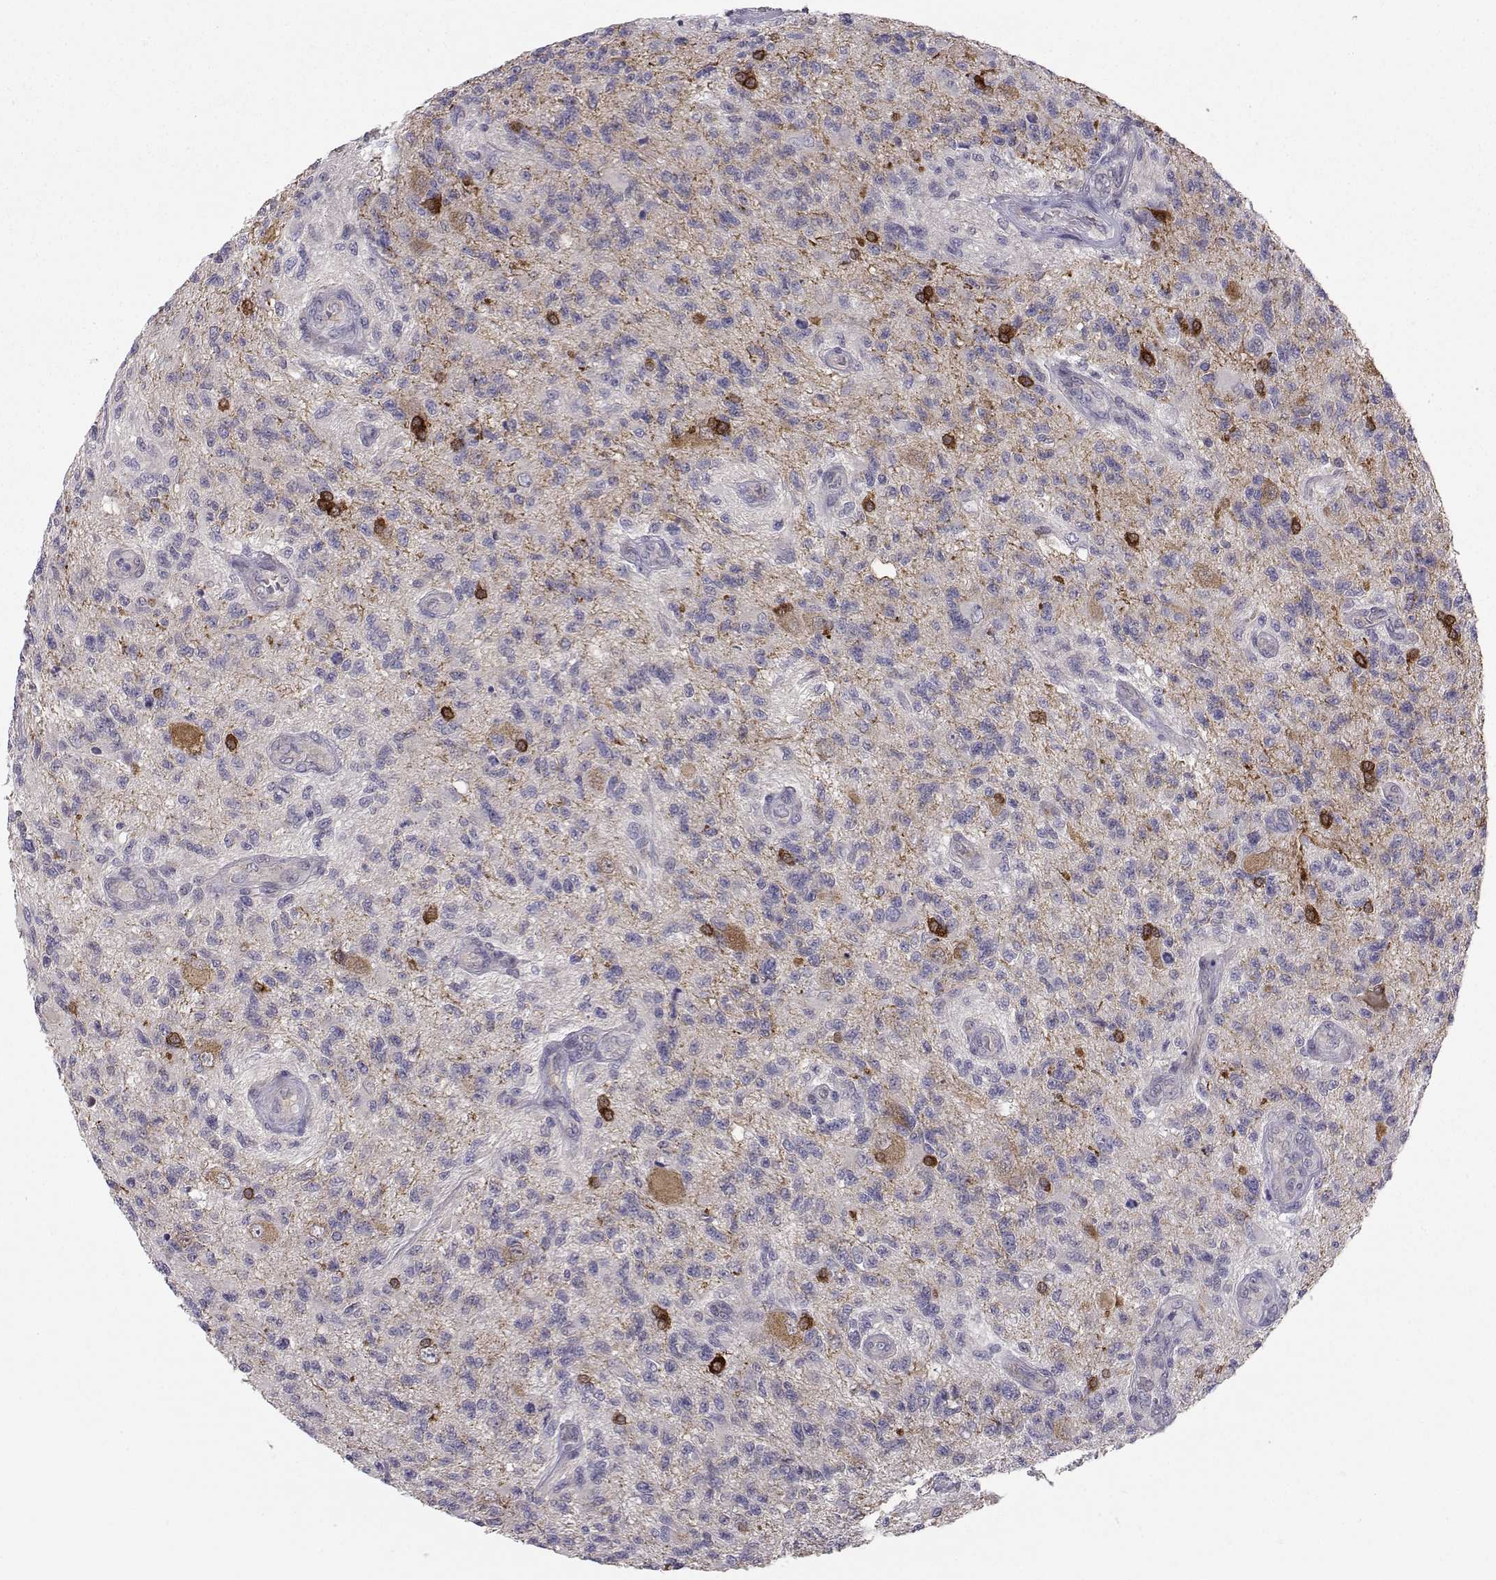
{"staining": {"intensity": "negative", "quantity": "none", "location": "none"}, "tissue": "glioma", "cell_type": "Tumor cells", "image_type": "cancer", "snomed": [{"axis": "morphology", "description": "Glioma, malignant, High grade"}, {"axis": "topography", "description": "Brain"}], "caption": "IHC image of human glioma stained for a protein (brown), which exhibits no expression in tumor cells. (IHC, brightfield microscopy, high magnification).", "gene": "PEX5L", "patient": {"sex": "male", "age": 56}}